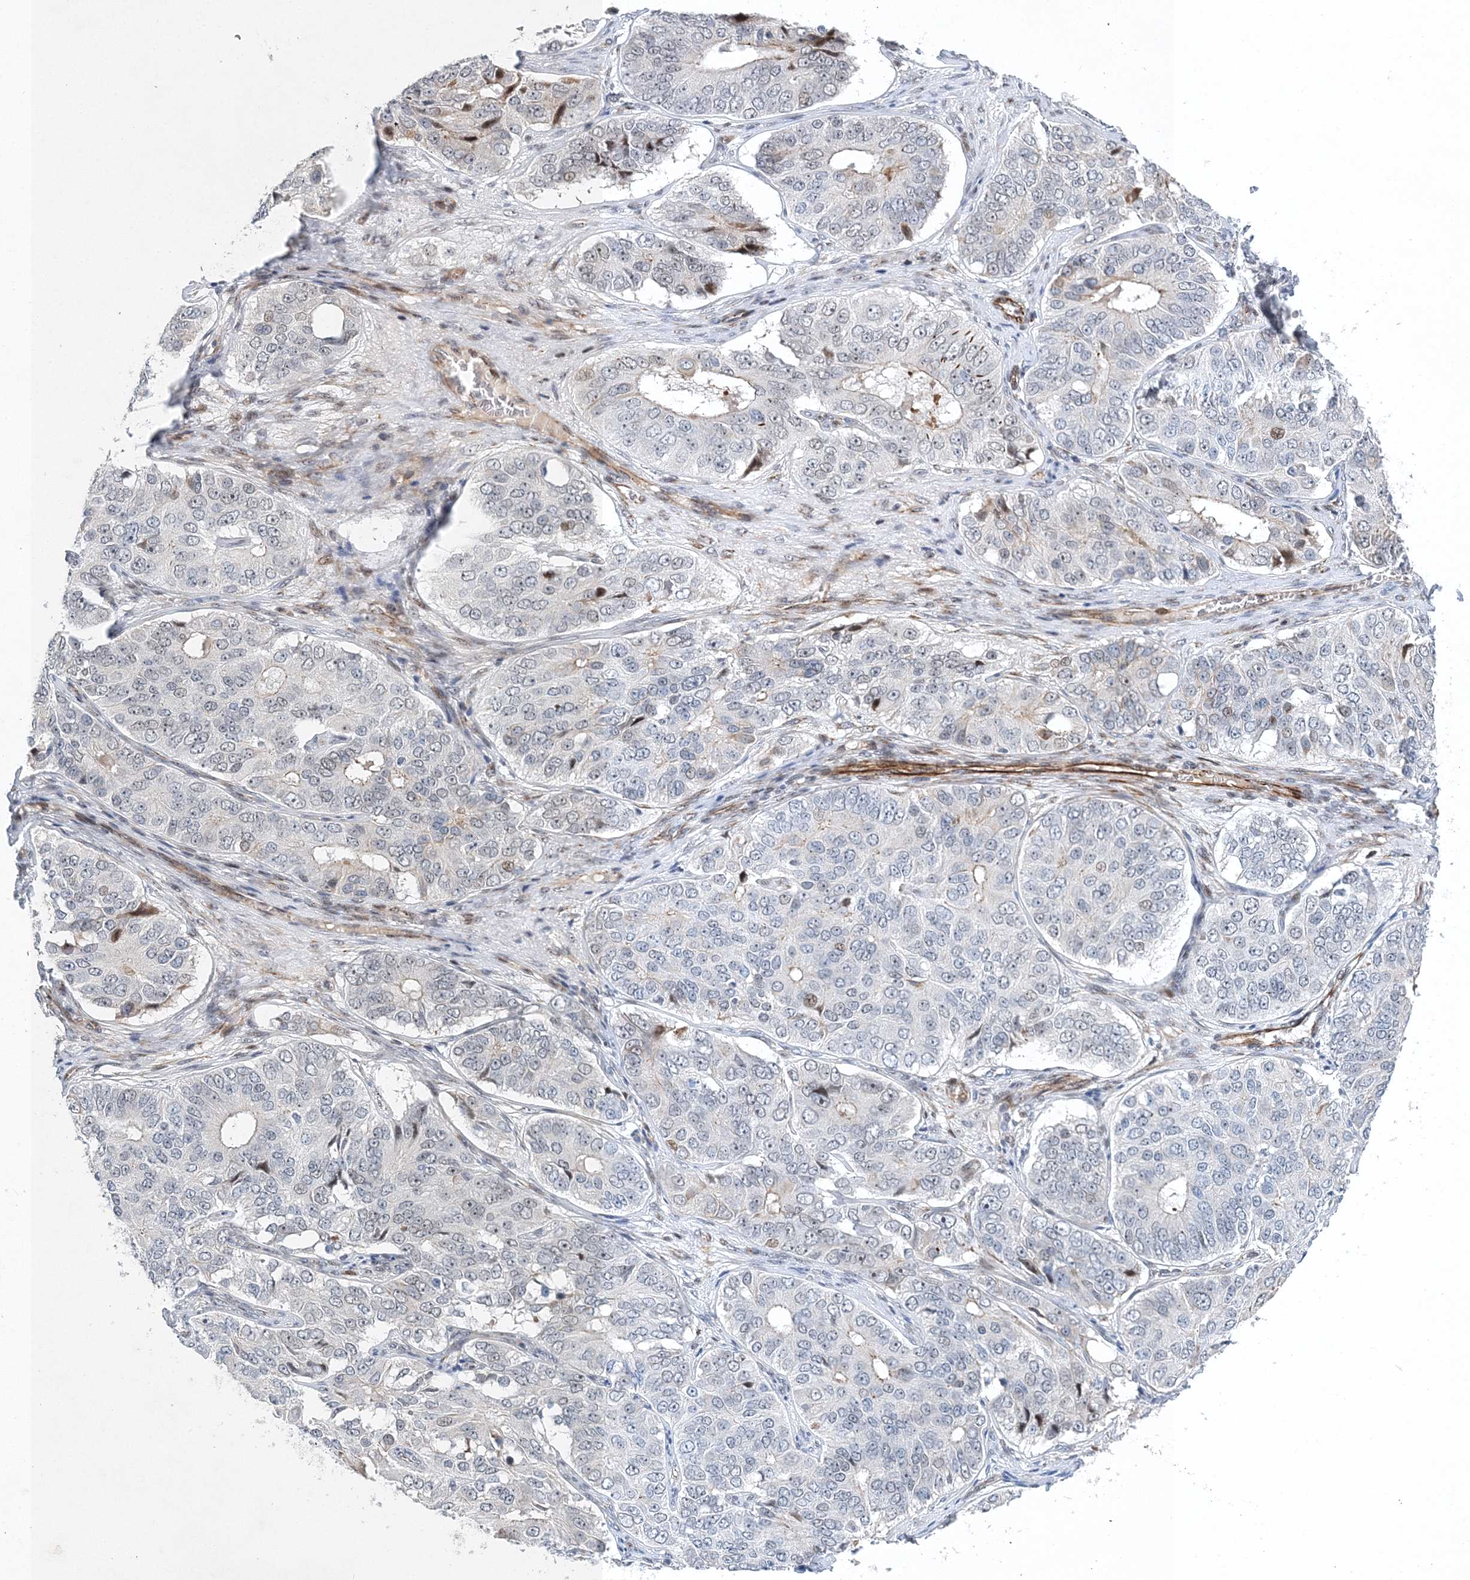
{"staining": {"intensity": "weak", "quantity": "<25%", "location": "nuclear"}, "tissue": "ovarian cancer", "cell_type": "Tumor cells", "image_type": "cancer", "snomed": [{"axis": "morphology", "description": "Carcinoma, endometroid"}, {"axis": "topography", "description": "Ovary"}], "caption": "Tumor cells show no significant protein expression in endometroid carcinoma (ovarian).", "gene": "UIMC1", "patient": {"sex": "female", "age": 51}}